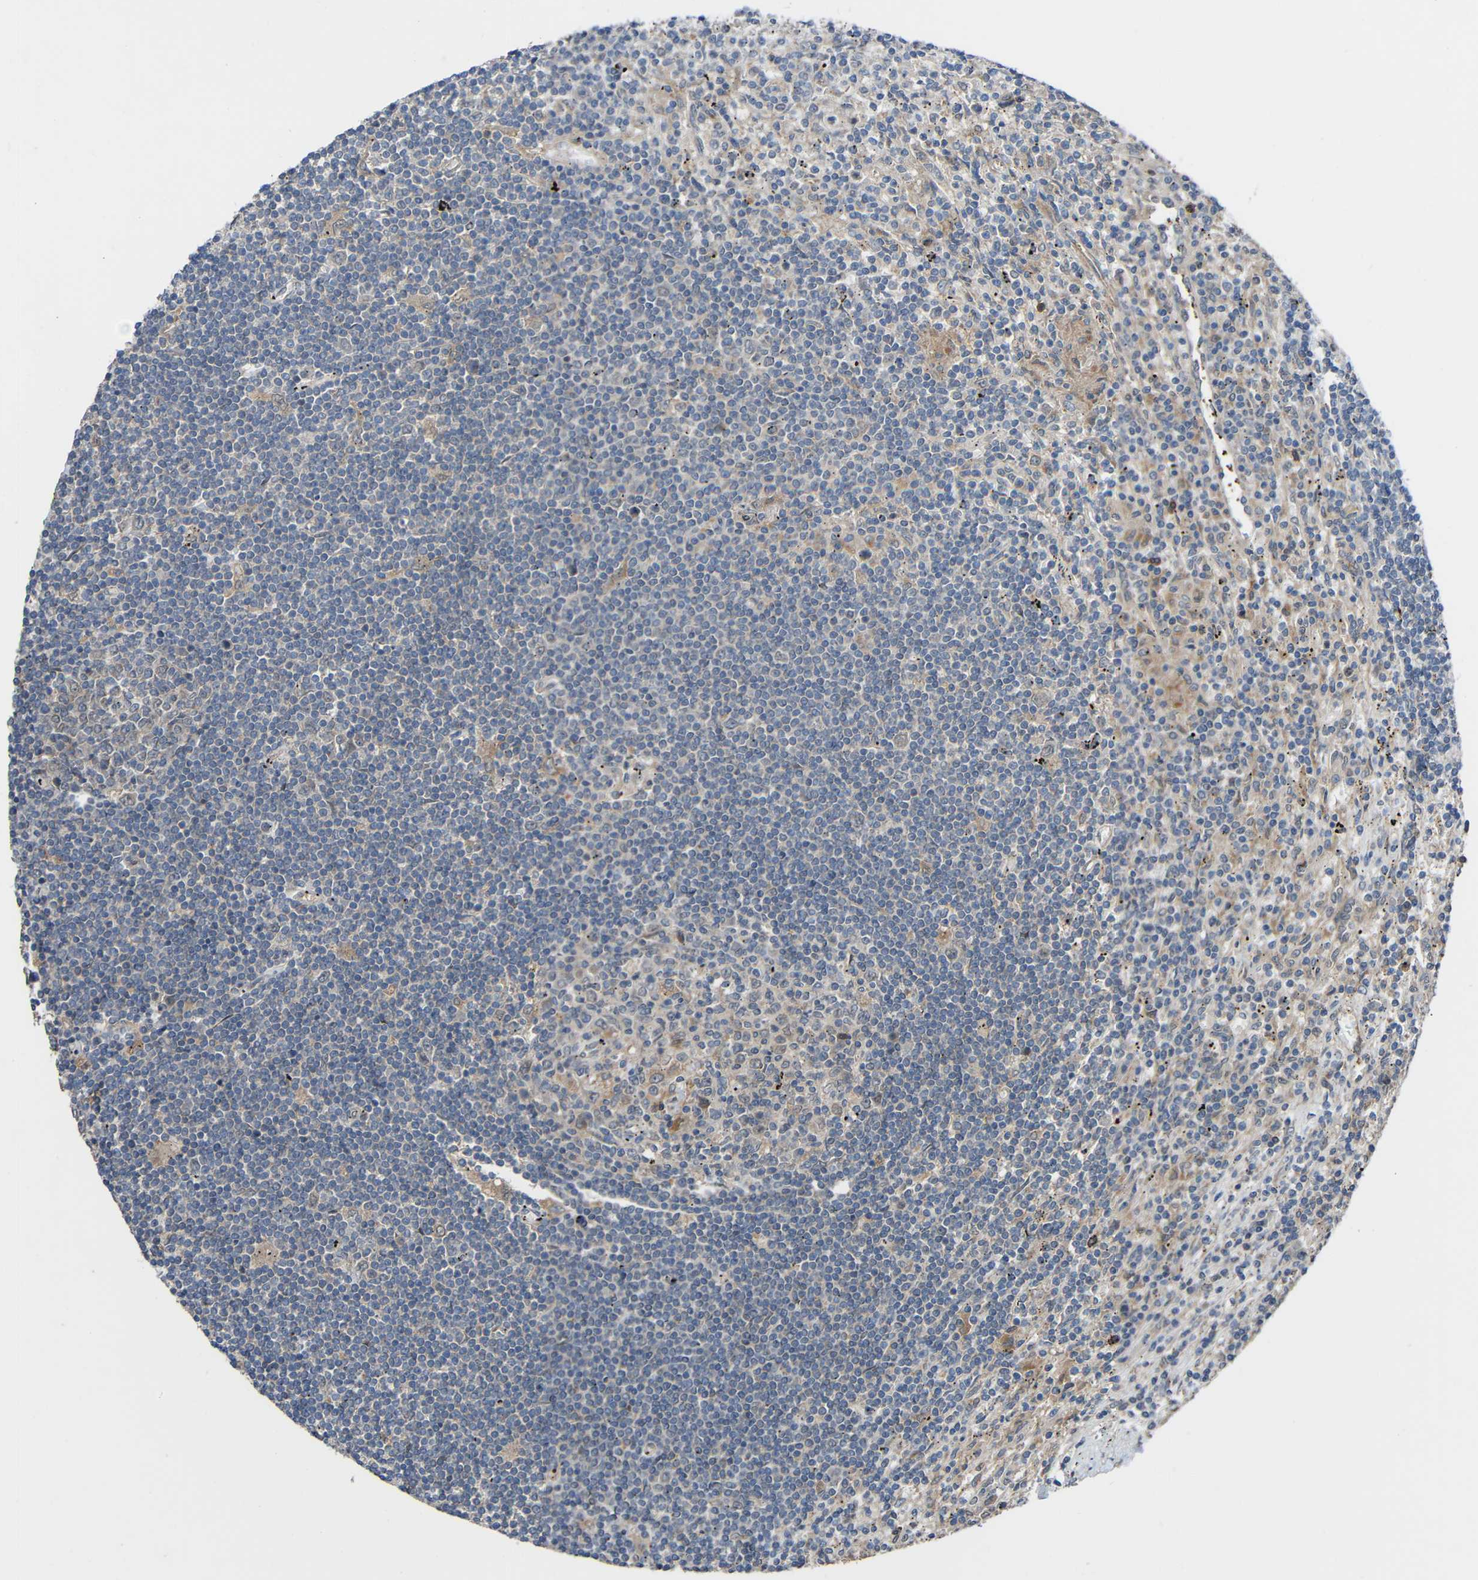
{"staining": {"intensity": "weak", "quantity": "25%-75%", "location": "cytoplasmic/membranous"}, "tissue": "lymphoma", "cell_type": "Tumor cells", "image_type": "cancer", "snomed": [{"axis": "morphology", "description": "Malignant lymphoma, non-Hodgkin's type, Low grade"}, {"axis": "topography", "description": "Spleen"}], "caption": "This micrograph reveals immunohistochemistry (IHC) staining of malignant lymphoma, non-Hodgkin's type (low-grade), with low weak cytoplasmic/membranous staining in approximately 25%-75% of tumor cells.", "gene": "CHST9", "patient": {"sex": "male", "age": 76}}